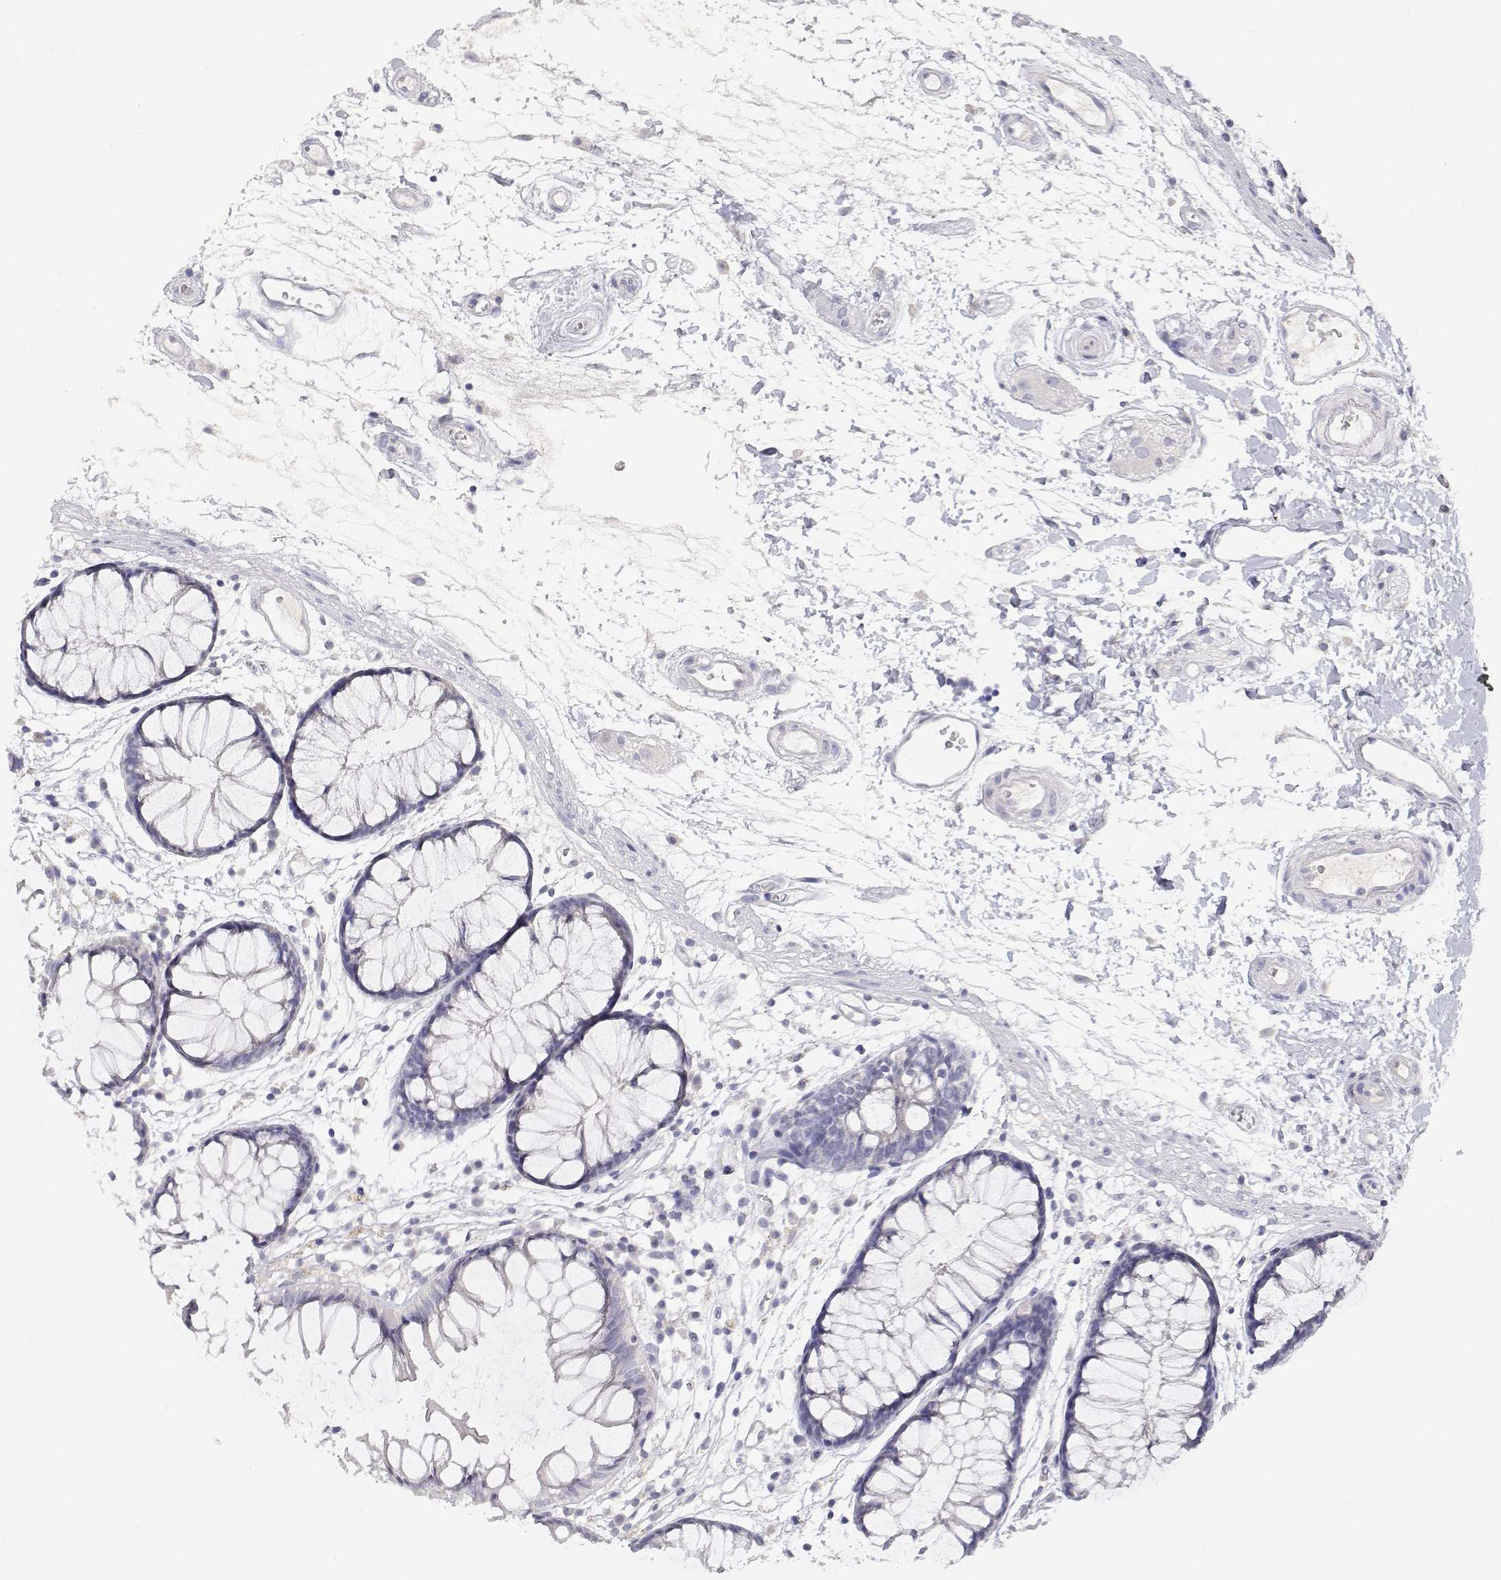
{"staining": {"intensity": "negative", "quantity": "none", "location": "none"}, "tissue": "colon", "cell_type": "Endothelial cells", "image_type": "normal", "snomed": [{"axis": "morphology", "description": "Normal tissue, NOS"}, {"axis": "morphology", "description": "Adenocarcinoma, NOS"}, {"axis": "topography", "description": "Colon"}], "caption": "Normal colon was stained to show a protein in brown. There is no significant expression in endothelial cells. Brightfield microscopy of IHC stained with DAB (3,3'-diaminobenzidine) (brown) and hematoxylin (blue), captured at high magnification.", "gene": "ADA", "patient": {"sex": "male", "age": 65}}